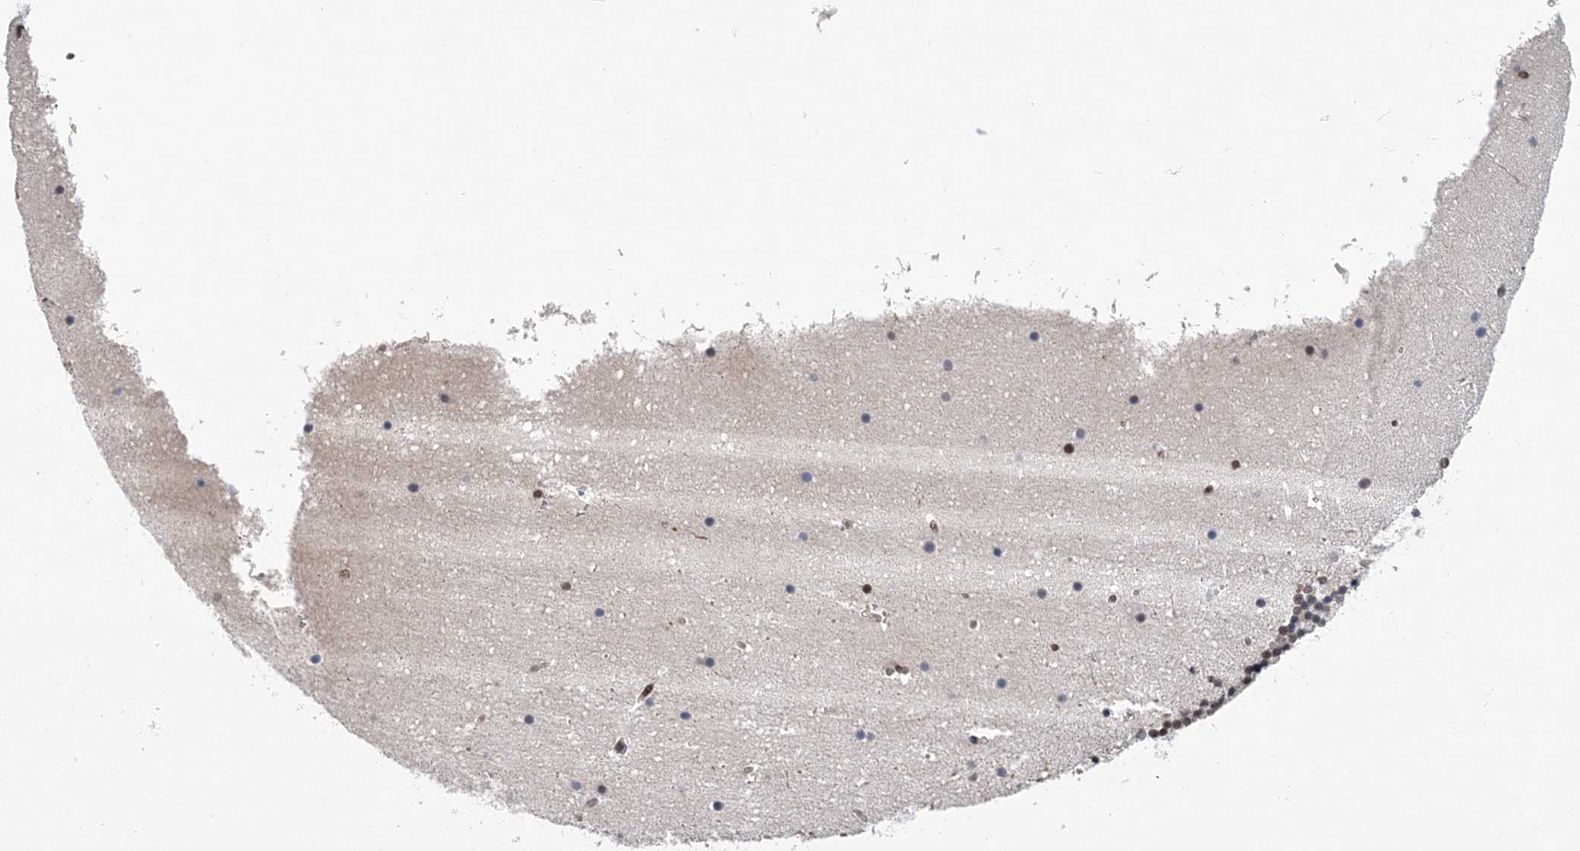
{"staining": {"intensity": "moderate", "quantity": "<25%", "location": "nuclear"}, "tissue": "cerebellum", "cell_type": "Cells in granular layer", "image_type": "normal", "snomed": [{"axis": "morphology", "description": "Normal tissue, NOS"}, {"axis": "topography", "description": "Cerebellum"}], "caption": "An IHC micrograph of unremarkable tissue is shown. Protein staining in brown labels moderate nuclear positivity in cerebellum within cells in granular layer.", "gene": "CCDC152", "patient": {"sex": "male", "age": 57}}